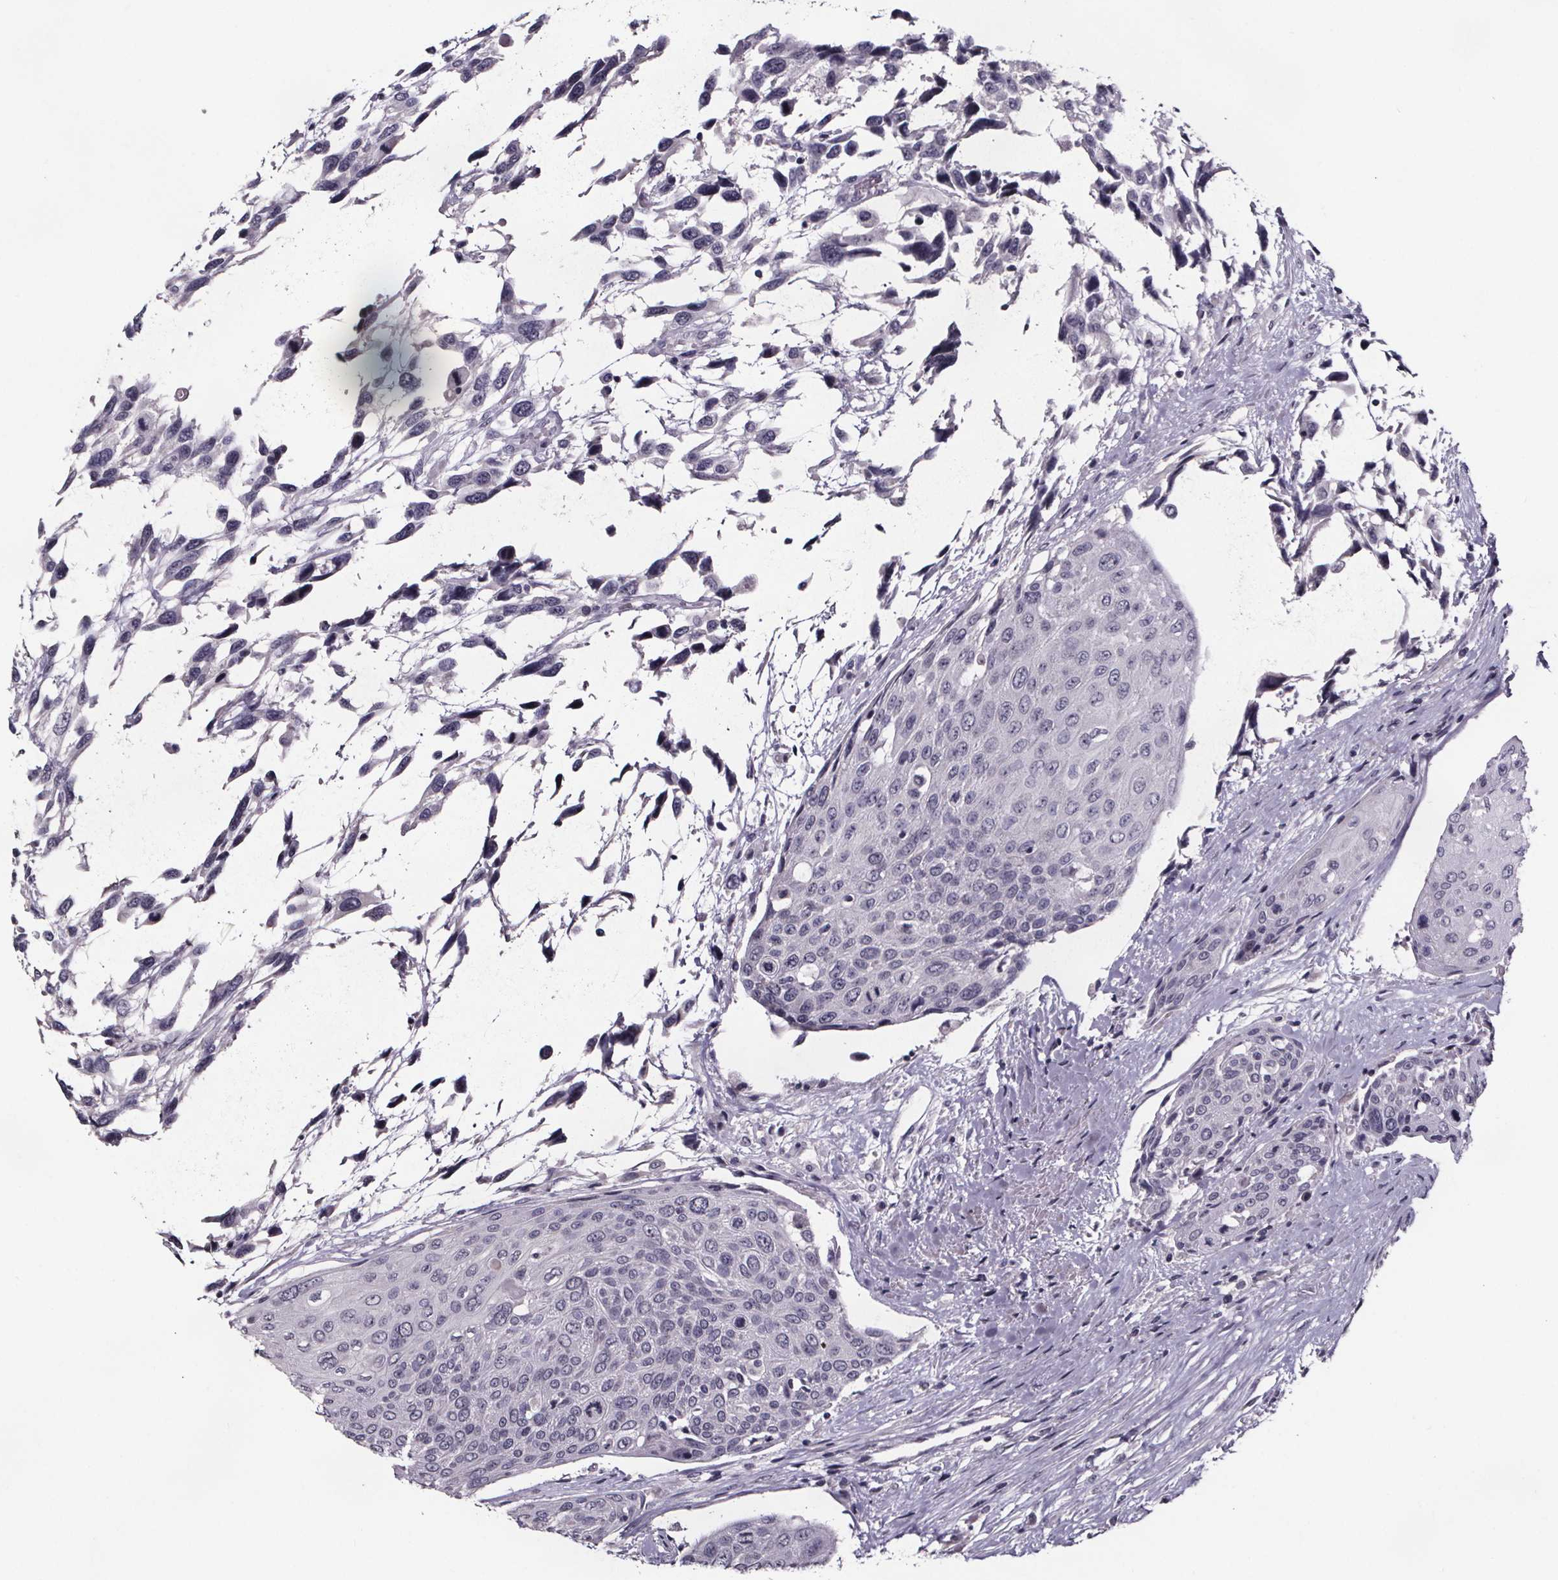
{"staining": {"intensity": "negative", "quantity": "none", "location": "none"}, "tissue": "urothelial cancer", "cell_type": "Tumor cells", "image_type": "cancer", "snomed": [{"axis": "morphology", "description": "Urothelial carcinoma, High grade"}, {"axis": "topography", "description": "Urinary bladder"}], "caption": "The micrograph displays no staining of tumor cells in urothelial cancer.", "gene": "AR", "patient": {"sex": "female", "age": 70}}